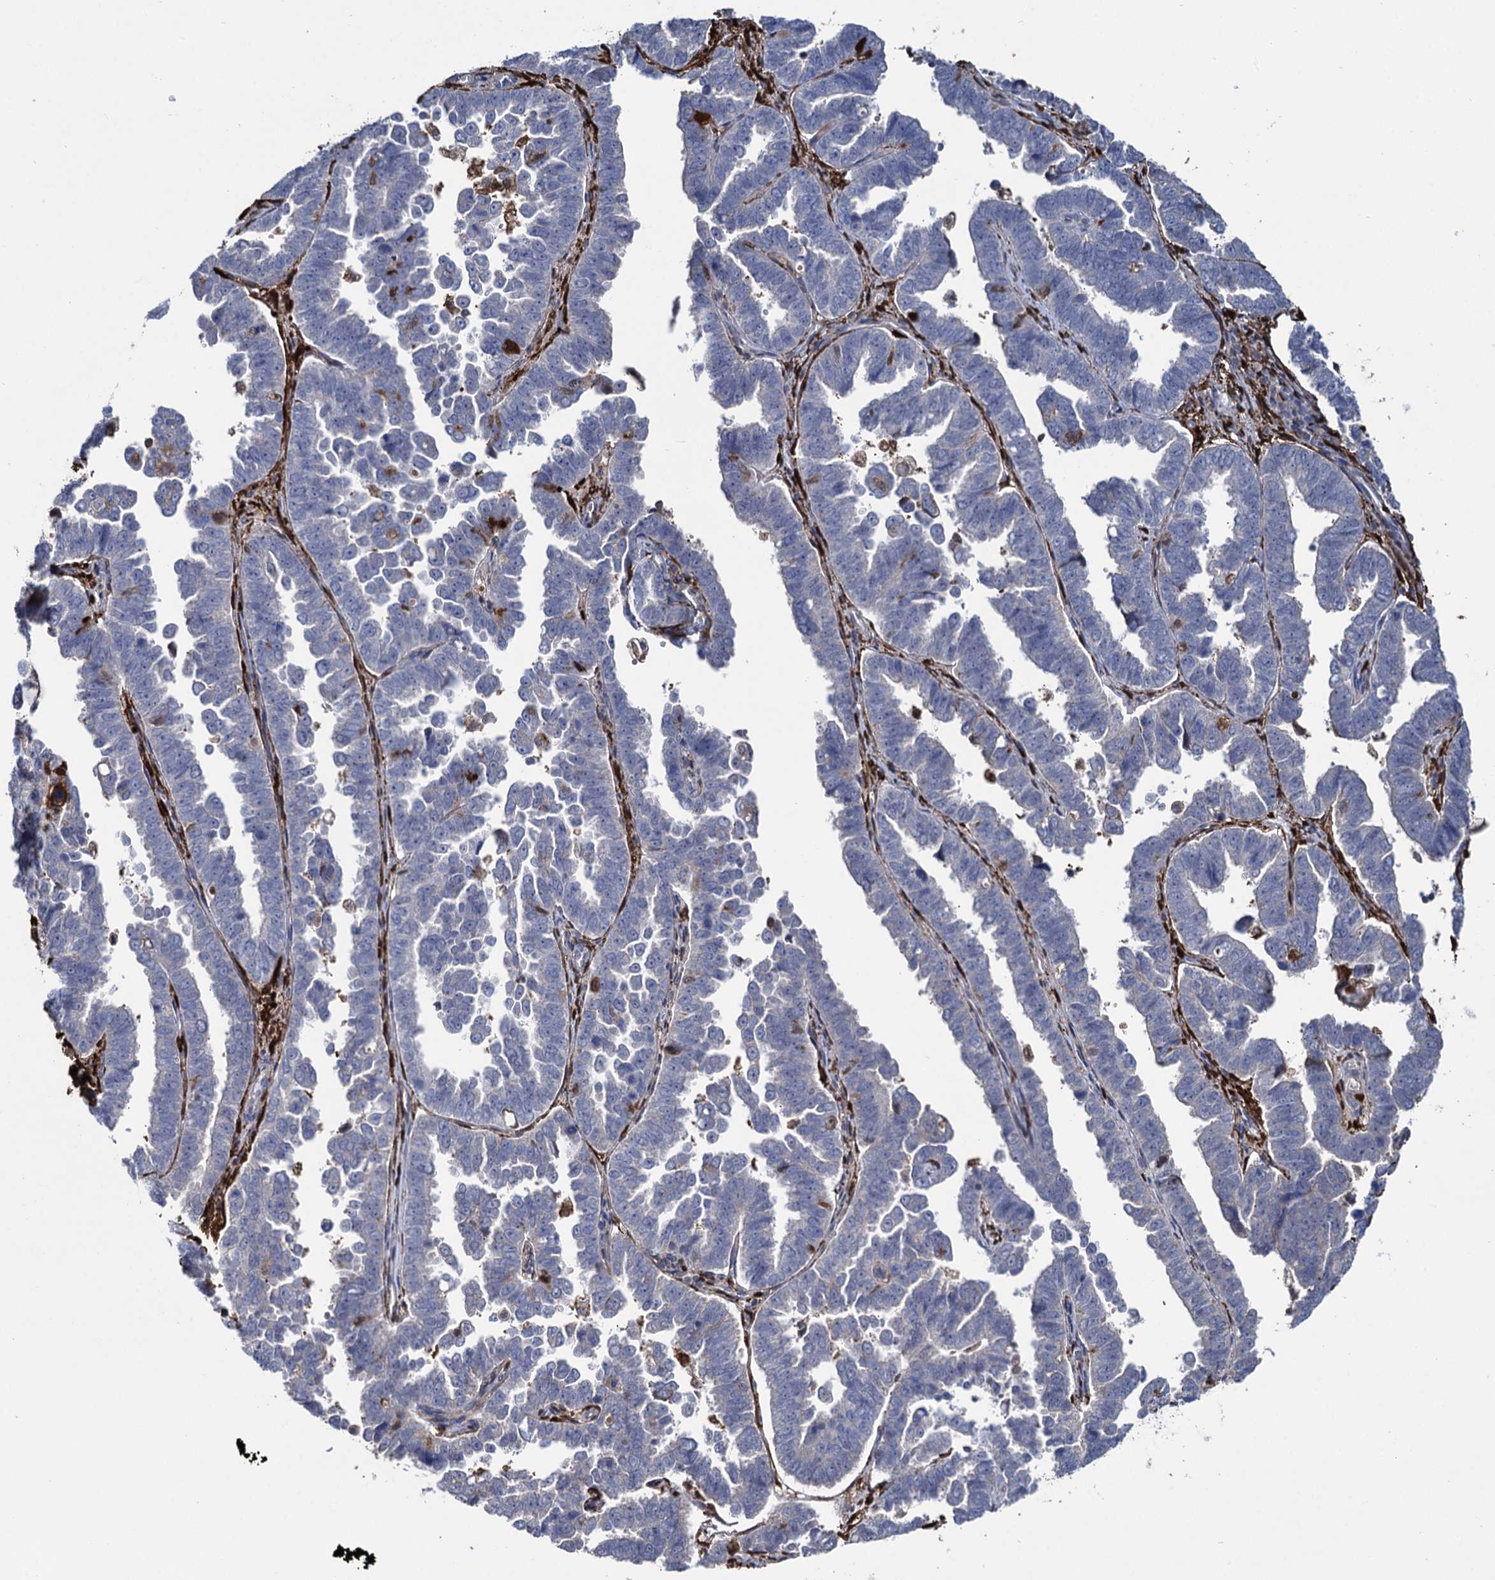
{"staining": {"intensity": "negative", "quantity": "none", "location": "none"}, "tissue": "endometrial cancer", "cell_type": "Tumor cells", "image_type": "cancer", "snomed": [{"axis": "morphology", "description": "Adenocarcinoma, NOS"}, {"axis": "topography", "description": "Endometrium"}], "caption": "A photomicrograph of human endometrial adenocarcinoma is negative for staining in tumor cells.", "gene": "FABP5", "patient": {"sex": "female", "age": 75}}